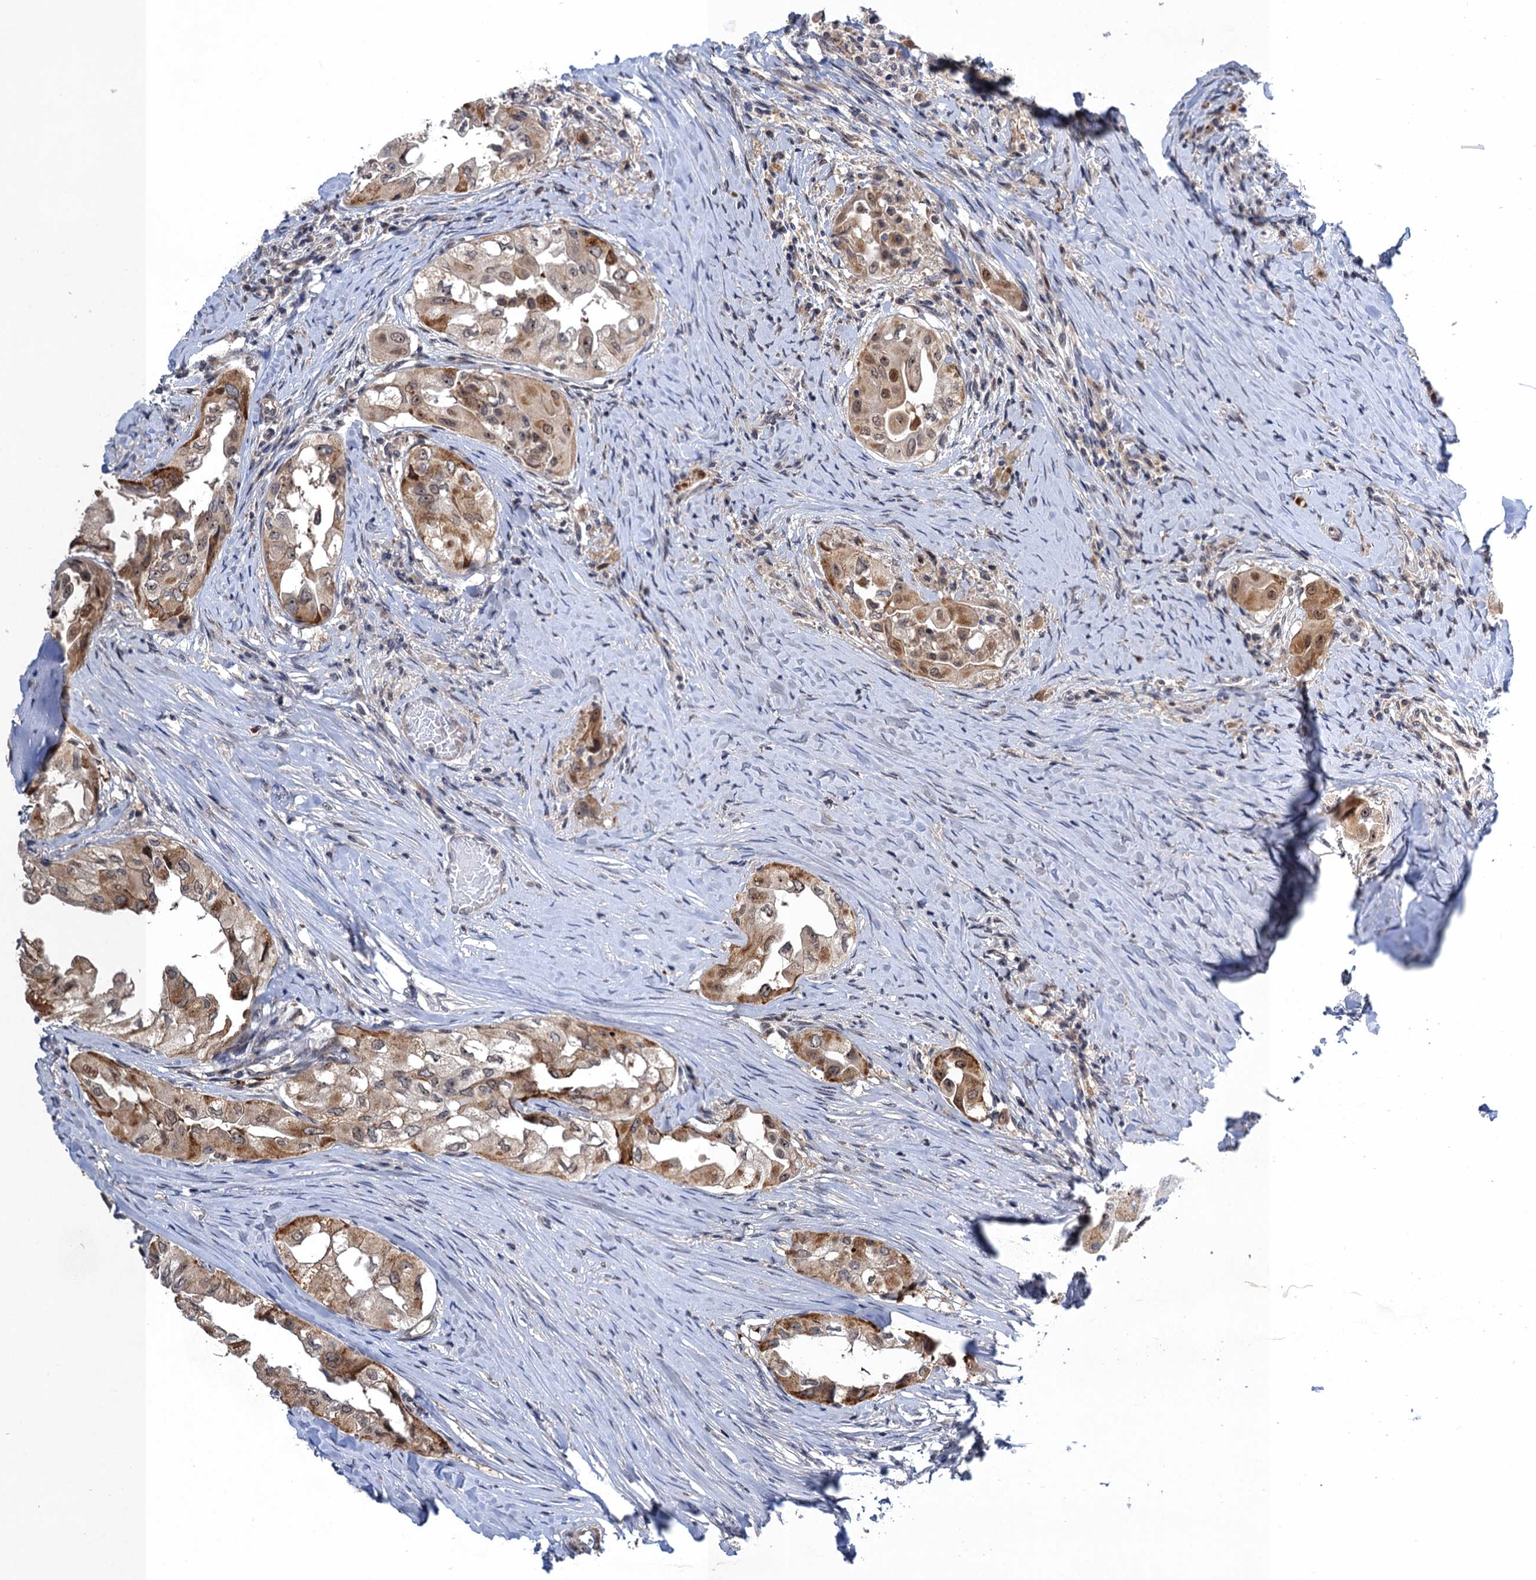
{"staining": {"intensity": "moderate", "quantity": "25%-75%", "location": "cytoplasmic/membranous,nuclear"}, "tissue": "thyroid cancer", "cell_type": "Tumor cells", "image_type": "cancer", "snomed": [{"axis": "morphology", "description": "Papillary adenocarcinoma, NOS"}, {"axis": "topography", "description": "Thyroid gland"}], "caption": "A medium amount of moderate cytoplasmic/membranous and nuclear expression is appreciated in approximately 25%-75% of tumor cells in papillary adenocarcinoma (thyroid) tissue.", "gene": "ZAR1L", "patient": {"sex": "female", "age": 59}}